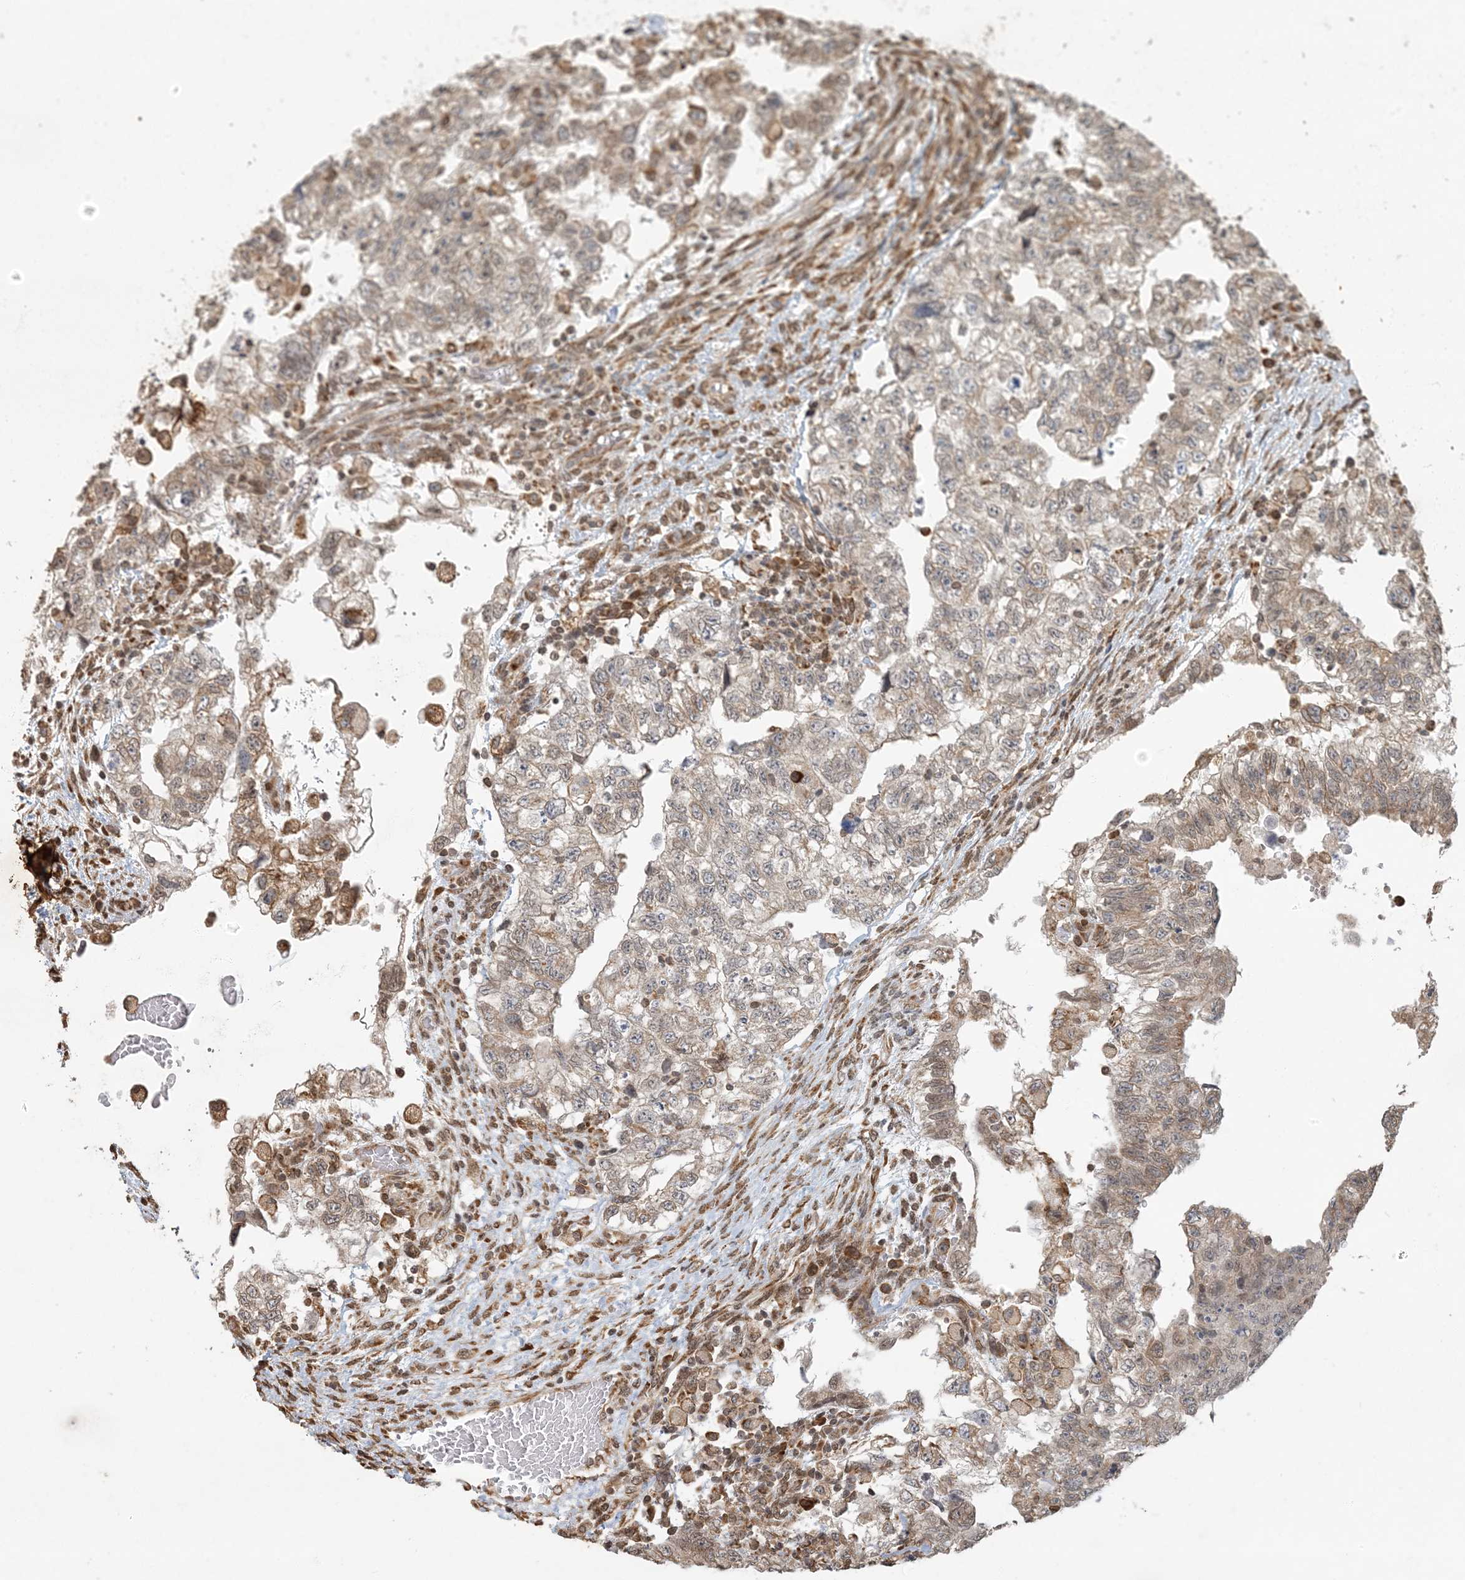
{"staining": {"intensity": "weak", "quantity": ">75%", "location": "cytoplasmic/membranous,nuclear"}, "tissue": "testis cancer", "cell_type": "Tumor cells", "image_type": "cancer", "snomed": [{"axis": "morphology", "description": "Carcinoma, Embryonal, NOS"}, {"axis": "topography", "description": "Testis"}], "caption": "Immunohistochemical staining of testis cancer (embryonal carcinoma) displays low levels of weak cytoplasmic/membranous and nuclear protein staining in approximately >75% of tumor cells. (DAB IHC with brightfield microscopy, high magnification).", "gene": "AK9", "patient": {"sex": "male", "age": 36}}